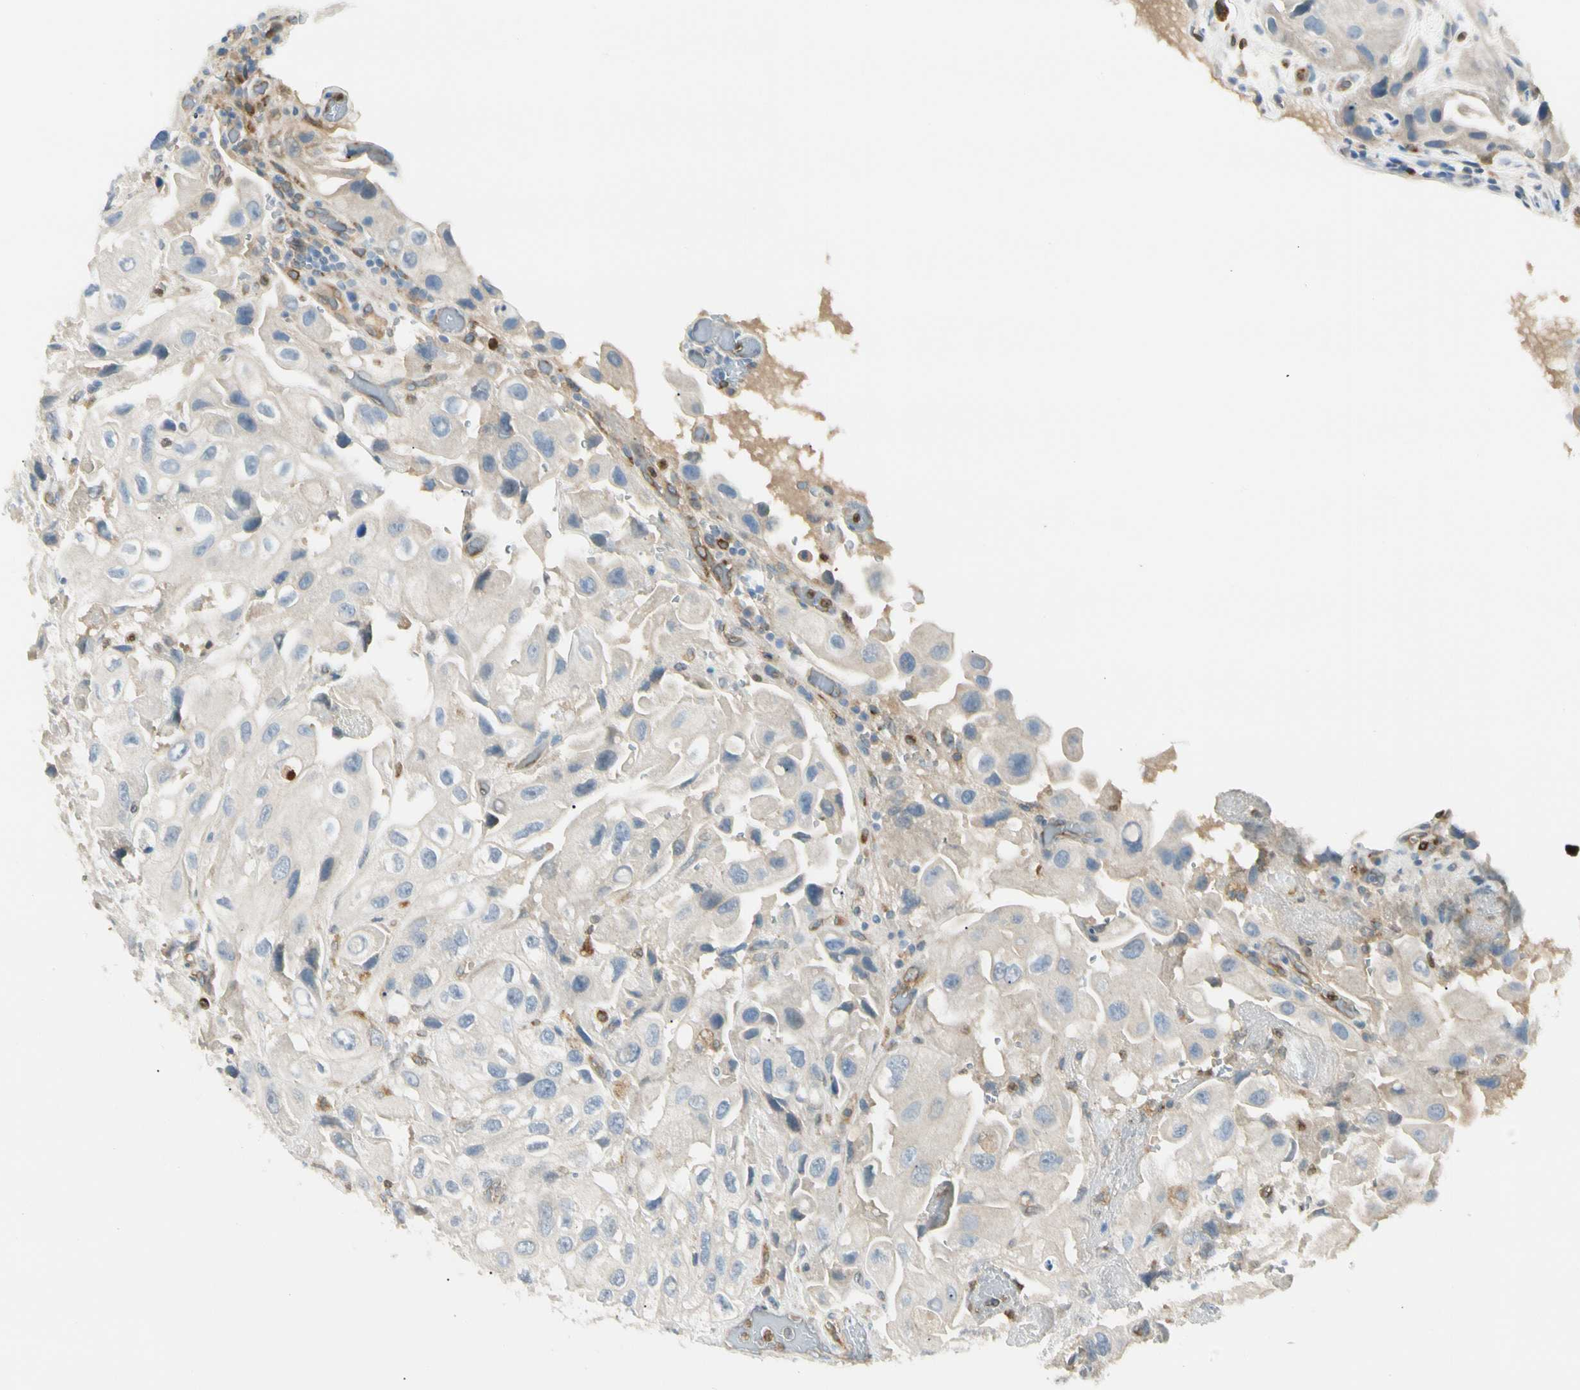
{"staining": {"intensity": "negative", "quantity": "none", "location": "none"}, "tissue": "urothelial cancer", "cell_type": "Tumor cells", "image_type": "cancer", "snomed": [{"axis": "morphology", "description": "Urothelial carcinoma, High grade"}, {"axis": "topography", "description": "Urinary bladder"}], "caption": "The photomicrograph reveals no staining of tumor cells in high-grade urothelial carcinoma.", "gene": "LPCAT2", "patient": {"sex": "female", "age": 64}}